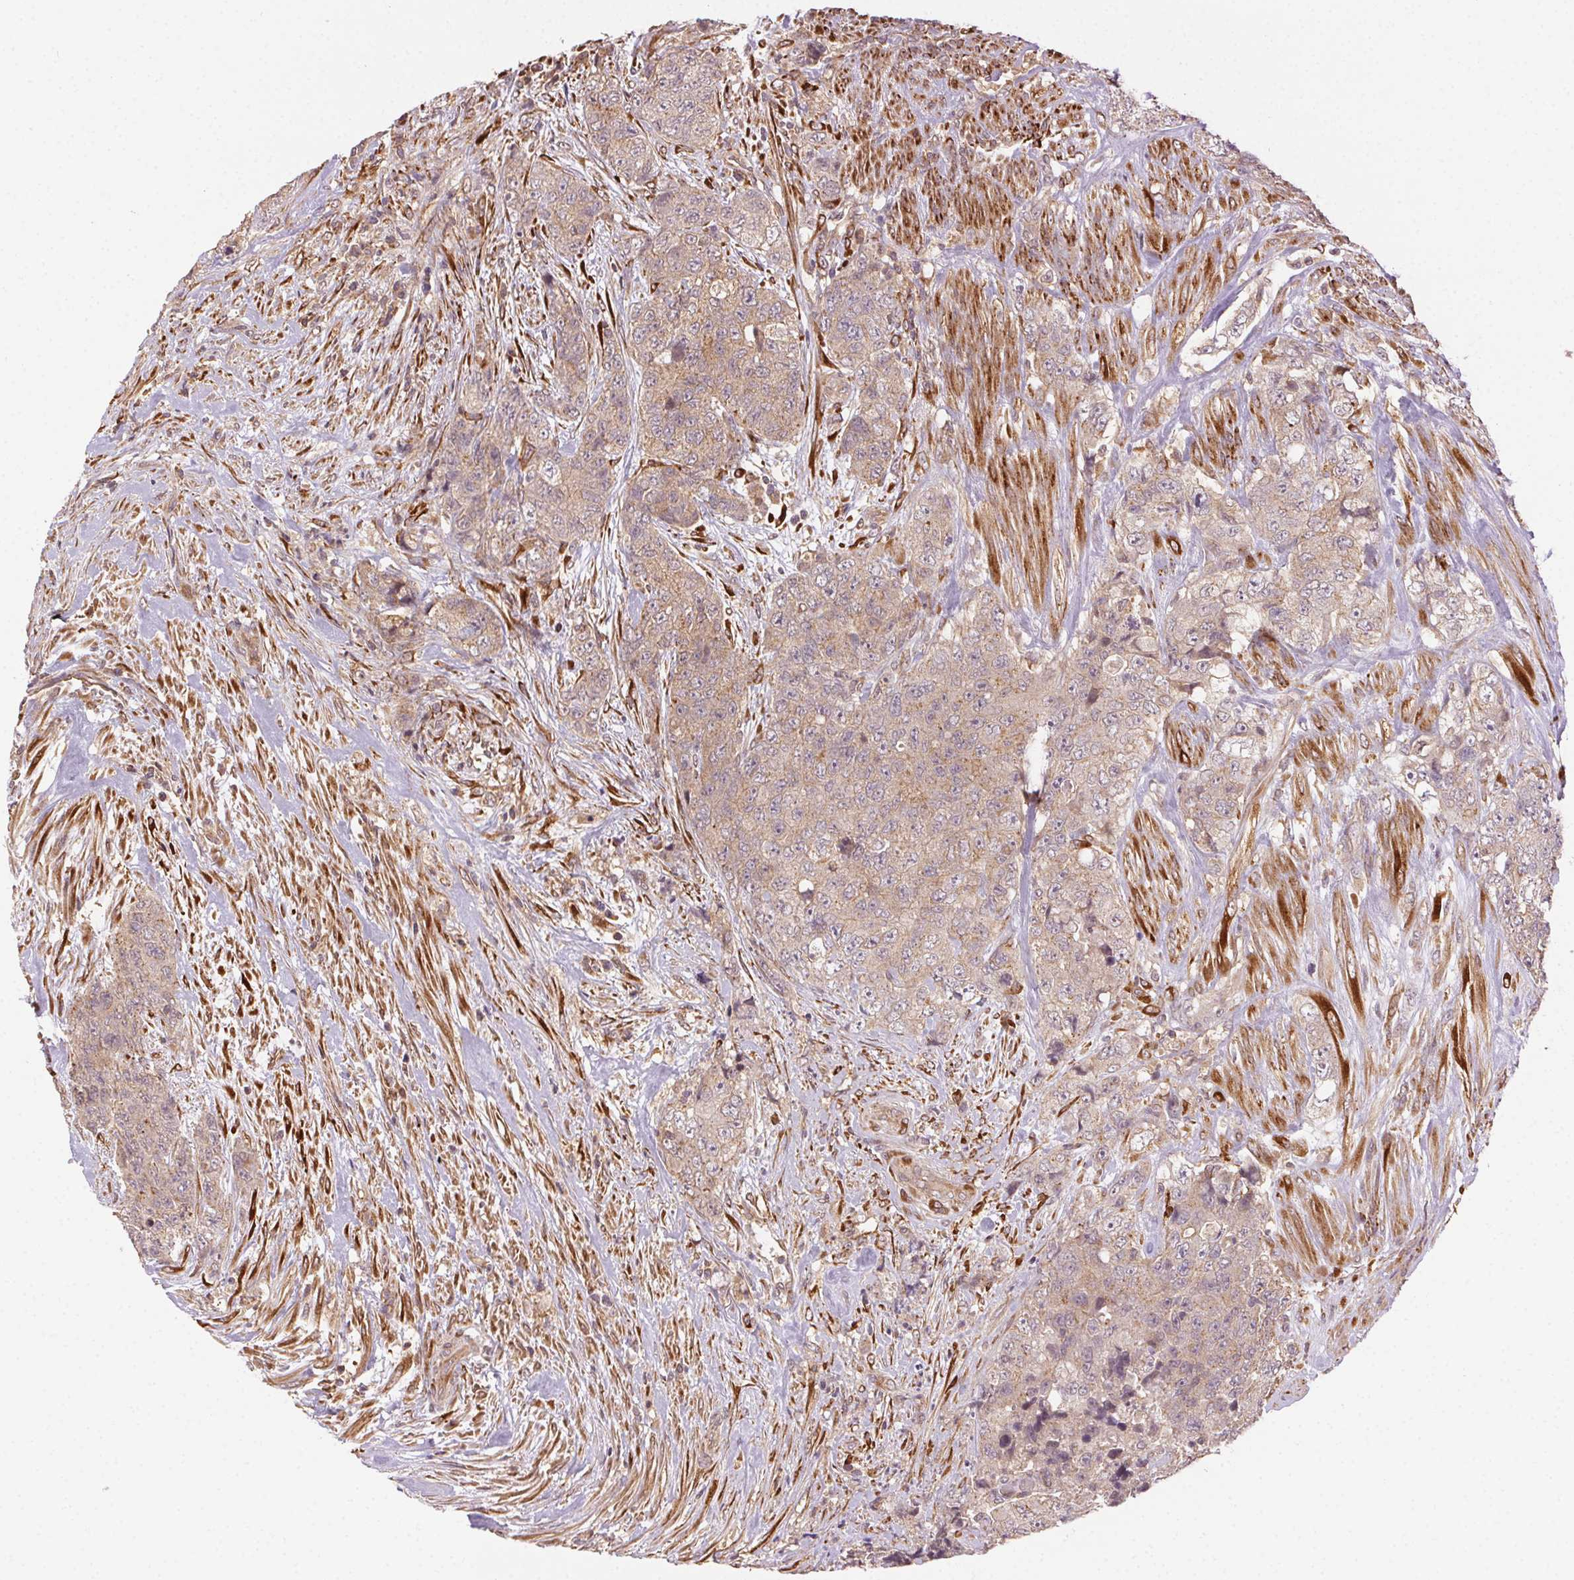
{"staining": {"intensity": "weak", "quantity": ">75%", "location": "cytoplasmic/membranous"}, "tissue": "urothelial cancer", "cell_type": "Tumor cells", "image_type": "cancer", "snomed": [{"axis": "morphology", "description": "Urothelial carcinoma, High grade"}, {"axis": "topography", "description": "Urinary bladder"}], "caption": "A micrograph of human urothelial carcinoma (high-grade) stained for a protein shows weak cytoplasmic/membranous brown staining in tumor cells.", "gene": "KLHL15", "patient": {"sex": "female", "age": 78}}